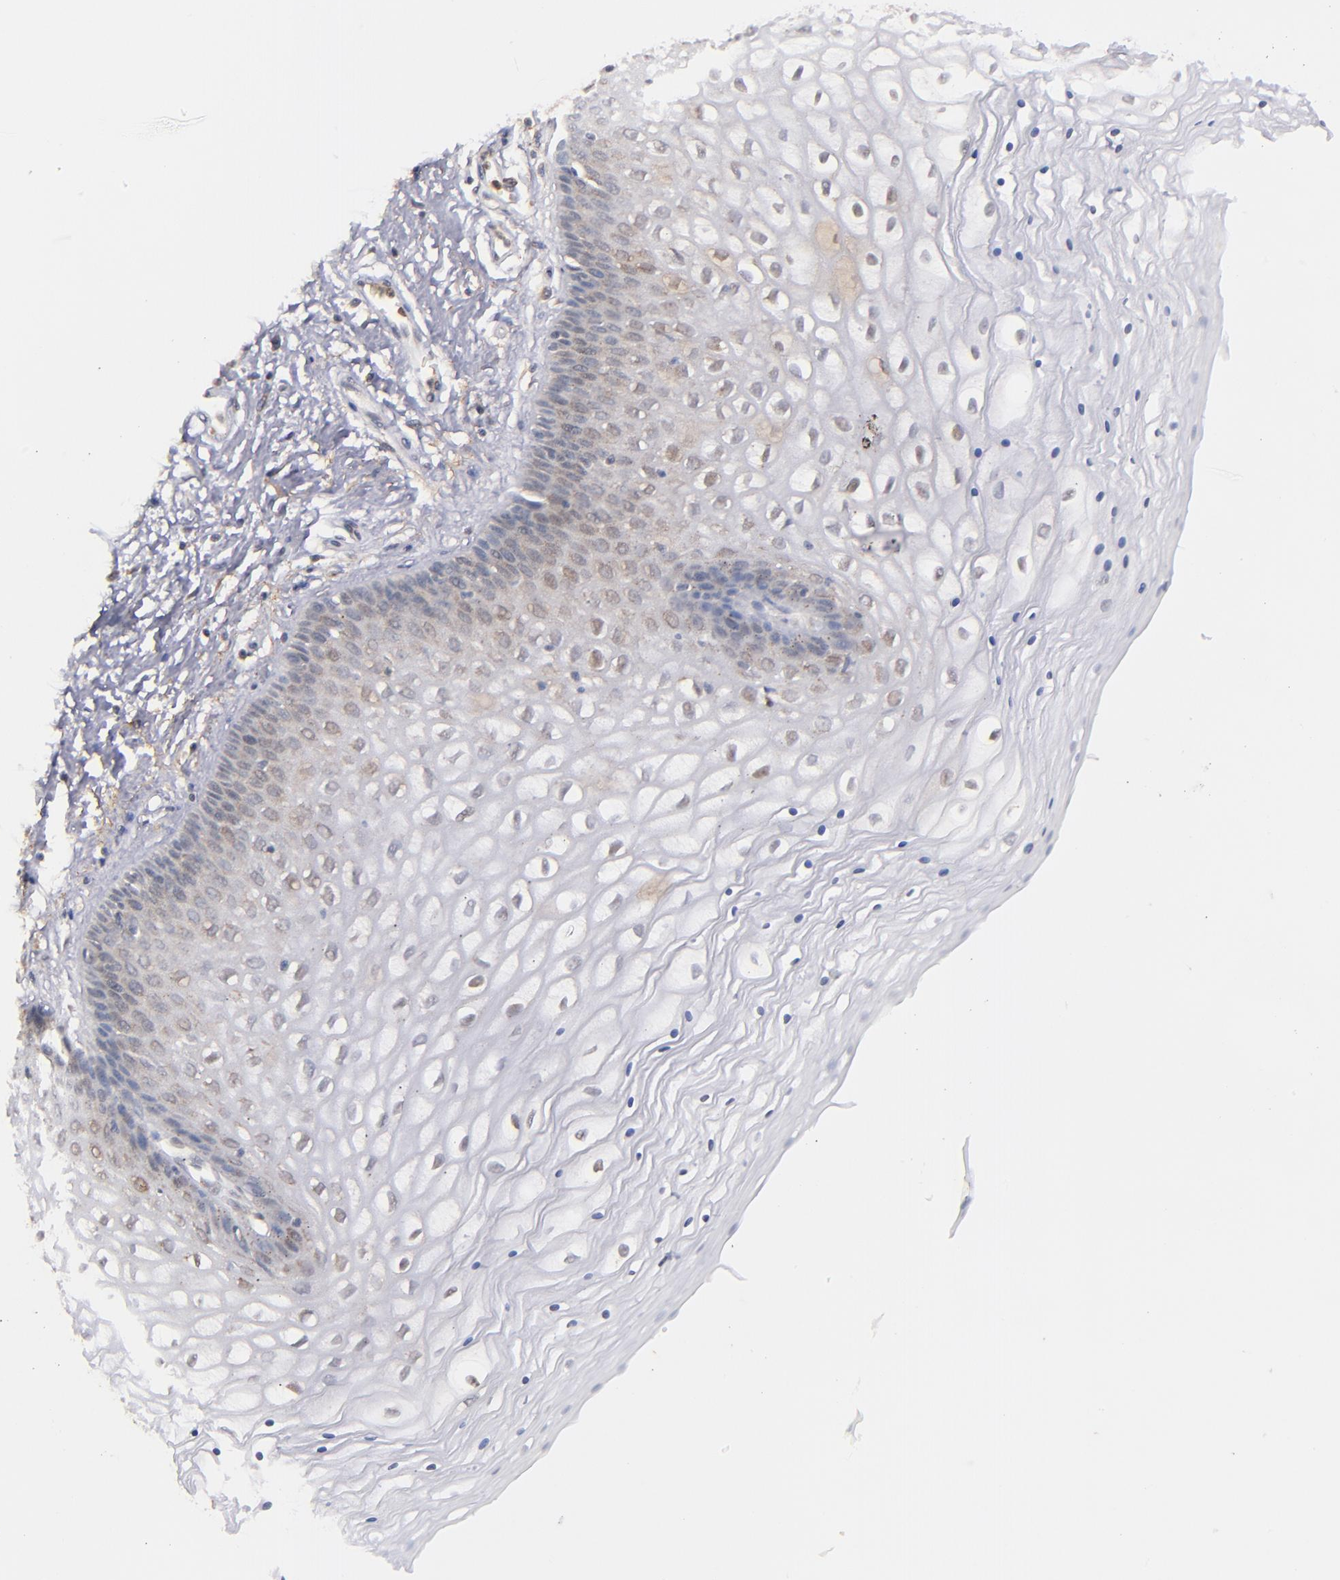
{"staining": {"intensity": "weak", "quantity": "<25%", "location": "cytoplasmic/membranous"}, "tissue": "vagina", "cell_type": "Squamous epithelial cells", "image_type": "normal", "snomed": [{"axis": "morphology", "description": "Normal tissue, NOS"}, {"axis": "topography", "description": "Vagina"}], "caption": "This is a image of IHC staining of benign vagina, which shows no staining in squamous epithelial cells. The staining is performed using DAB (3,3'-diaminobenzidine) brown chromogen with nuclei counter-stained in using hematoxylin.", "gene": "ZFYVE1", "patient": {"sex": "female", "age": 34}}